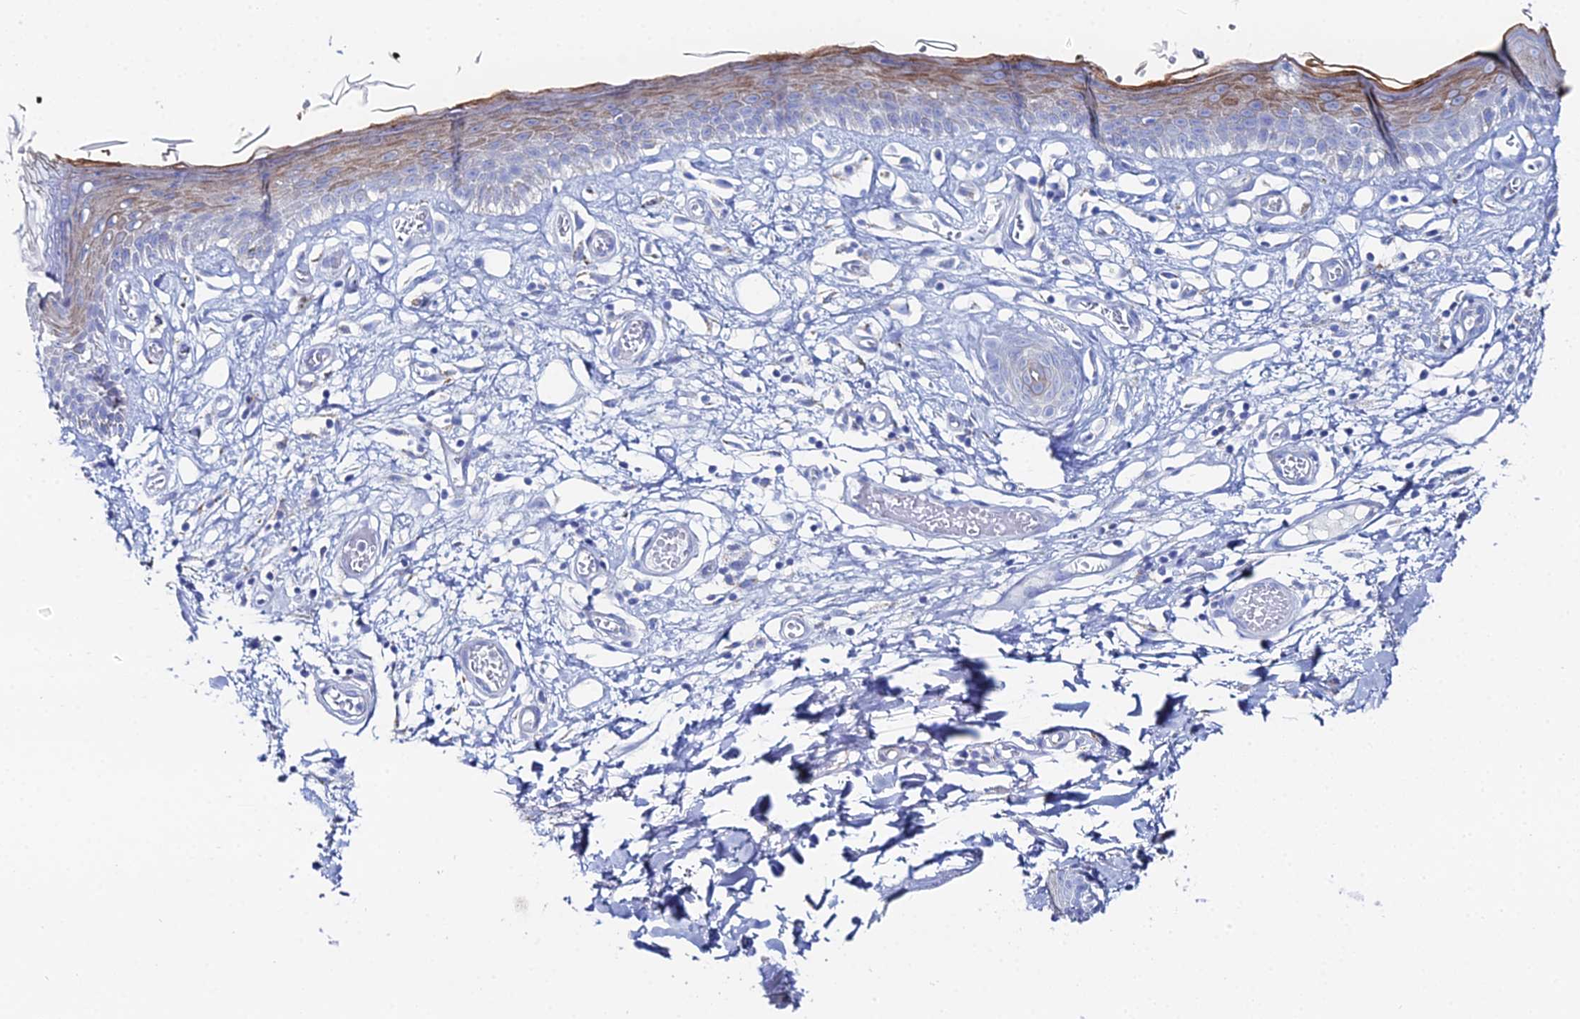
{"staining": {"intensity": "moderate", "quantity": "<25%", "location": "cytoplasmic/membranous"}, "tissue": "skin", "cell_type": "Epidermal cells", "image_type": "normal", "snomed": [{"axis": "morphology", "description": "Normal tissue, NOS"}, {"axis": "topography", "description": "Adipose tissue"}, {"axis": "topography", "description": "Vascular tissue"}, {"axis": "topography", "description": "Vulva"}, {"axis": "topography", "description": "Peripheral nerve tissue"}], "caption": "The photomicrograph exhibits a brown stain indicating the presence of a protein in the cytoplasmic/membranous of epidermal cells in skin. The staining is performed using DAB brown chromogen to label protein expression. The nuclei are counter-stained blue using hematoxylin.", "gene": "DHX34", "patient": {"sex": "female", "age": 86}}